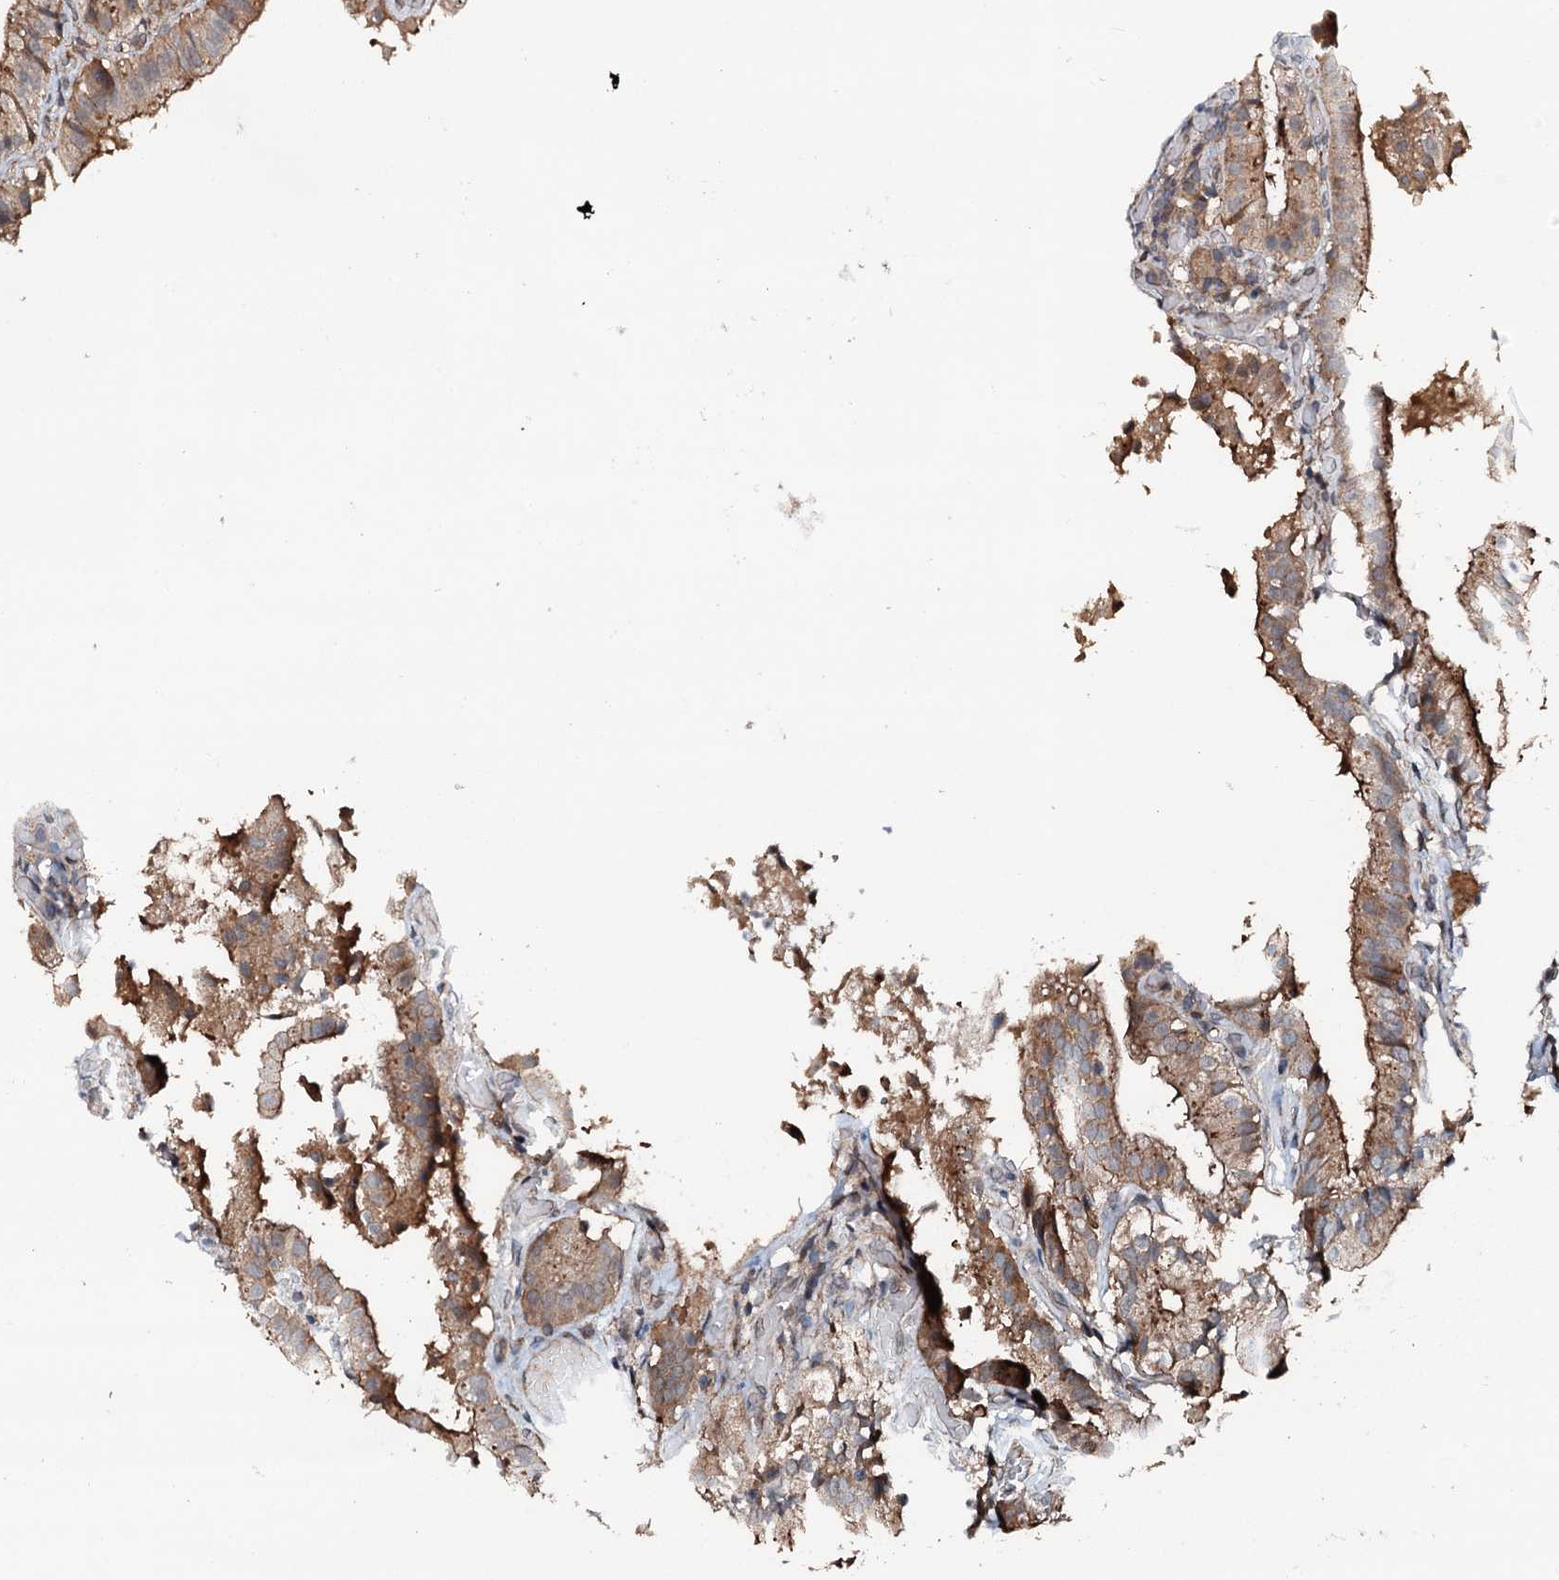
{"staining": {"intensity": "moderate", "quantity": ">75%", "location": "cytoplasmic/membranous"}, "tissue": "gallbladder", "cell_type": "Glandular cells", "image_type": "normal", "snomed": [{"axis": "morphology", "description": "Normal tissue, NOS"}, {"axis": "topography", "description": "Gallbladder"}], "caption": "A high-resolution photomicrograph shows immunohistochemistry (IHC) staining of normal gallbladder, which demonstrates moderate cytoplasmic/membranous expression in about >75% of glandular cells. (Brightfield microscopy of DAB IHC at high magnification).", "gene": "FLYWCH1", "patient": {"sex": "female", "age": 47}}